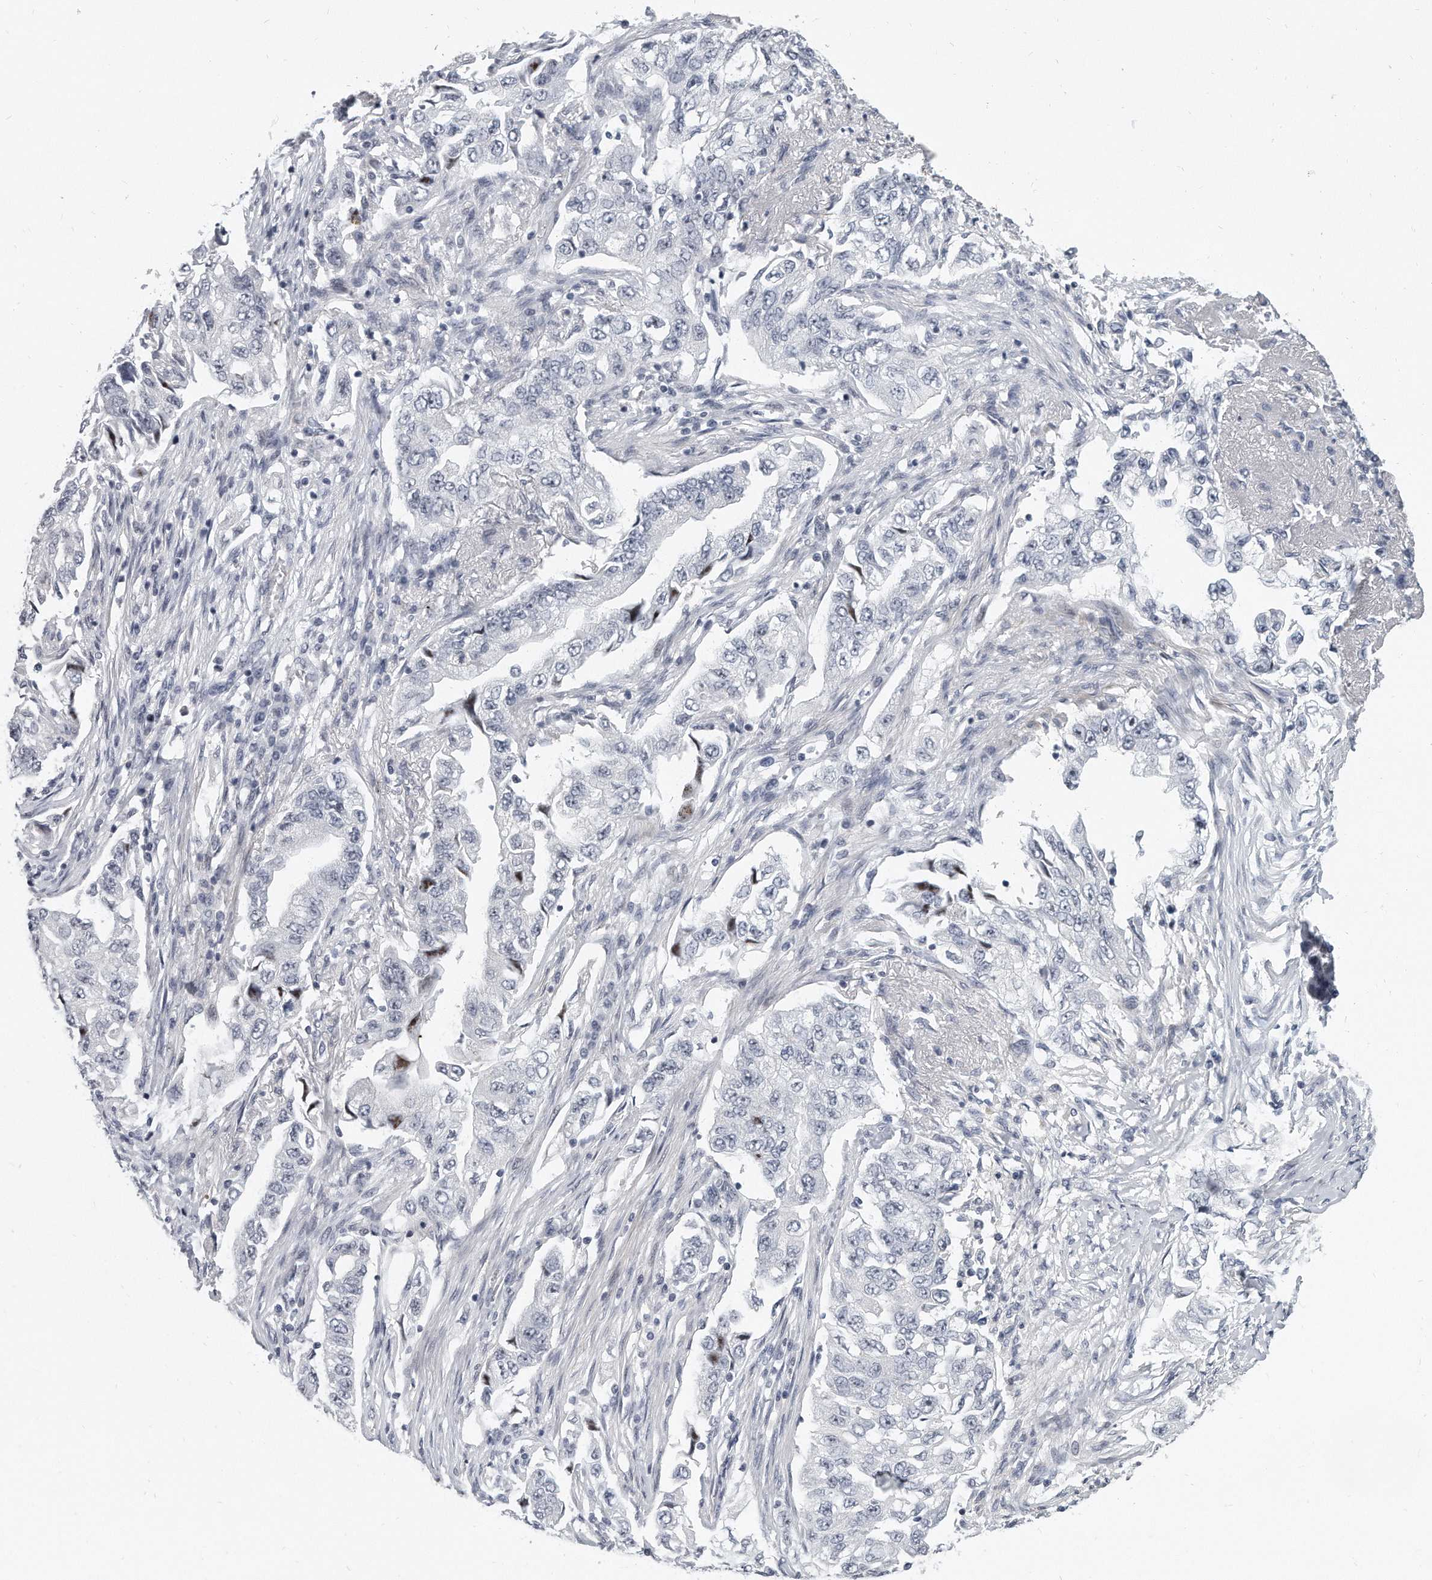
{"staining": {"intensity": "negative", "quantity": "none", "location": "none"}, "tissue": "lung cancer", "cell_type": "Tumor cells", "image_type": "cancer", "snomed": [{"axis": "morphology", "description": "Adenocarcinoma, NOS"}, {"axis": "topography", "description": "Lung"}], "caption": "Immunohistochemistry histopathology image of human lung cancer stained for a protein (brown), which displays no positivity in tumor cells.", "gene": "TFCP2L1", "patient": {"sex": "female", "age": 51}}